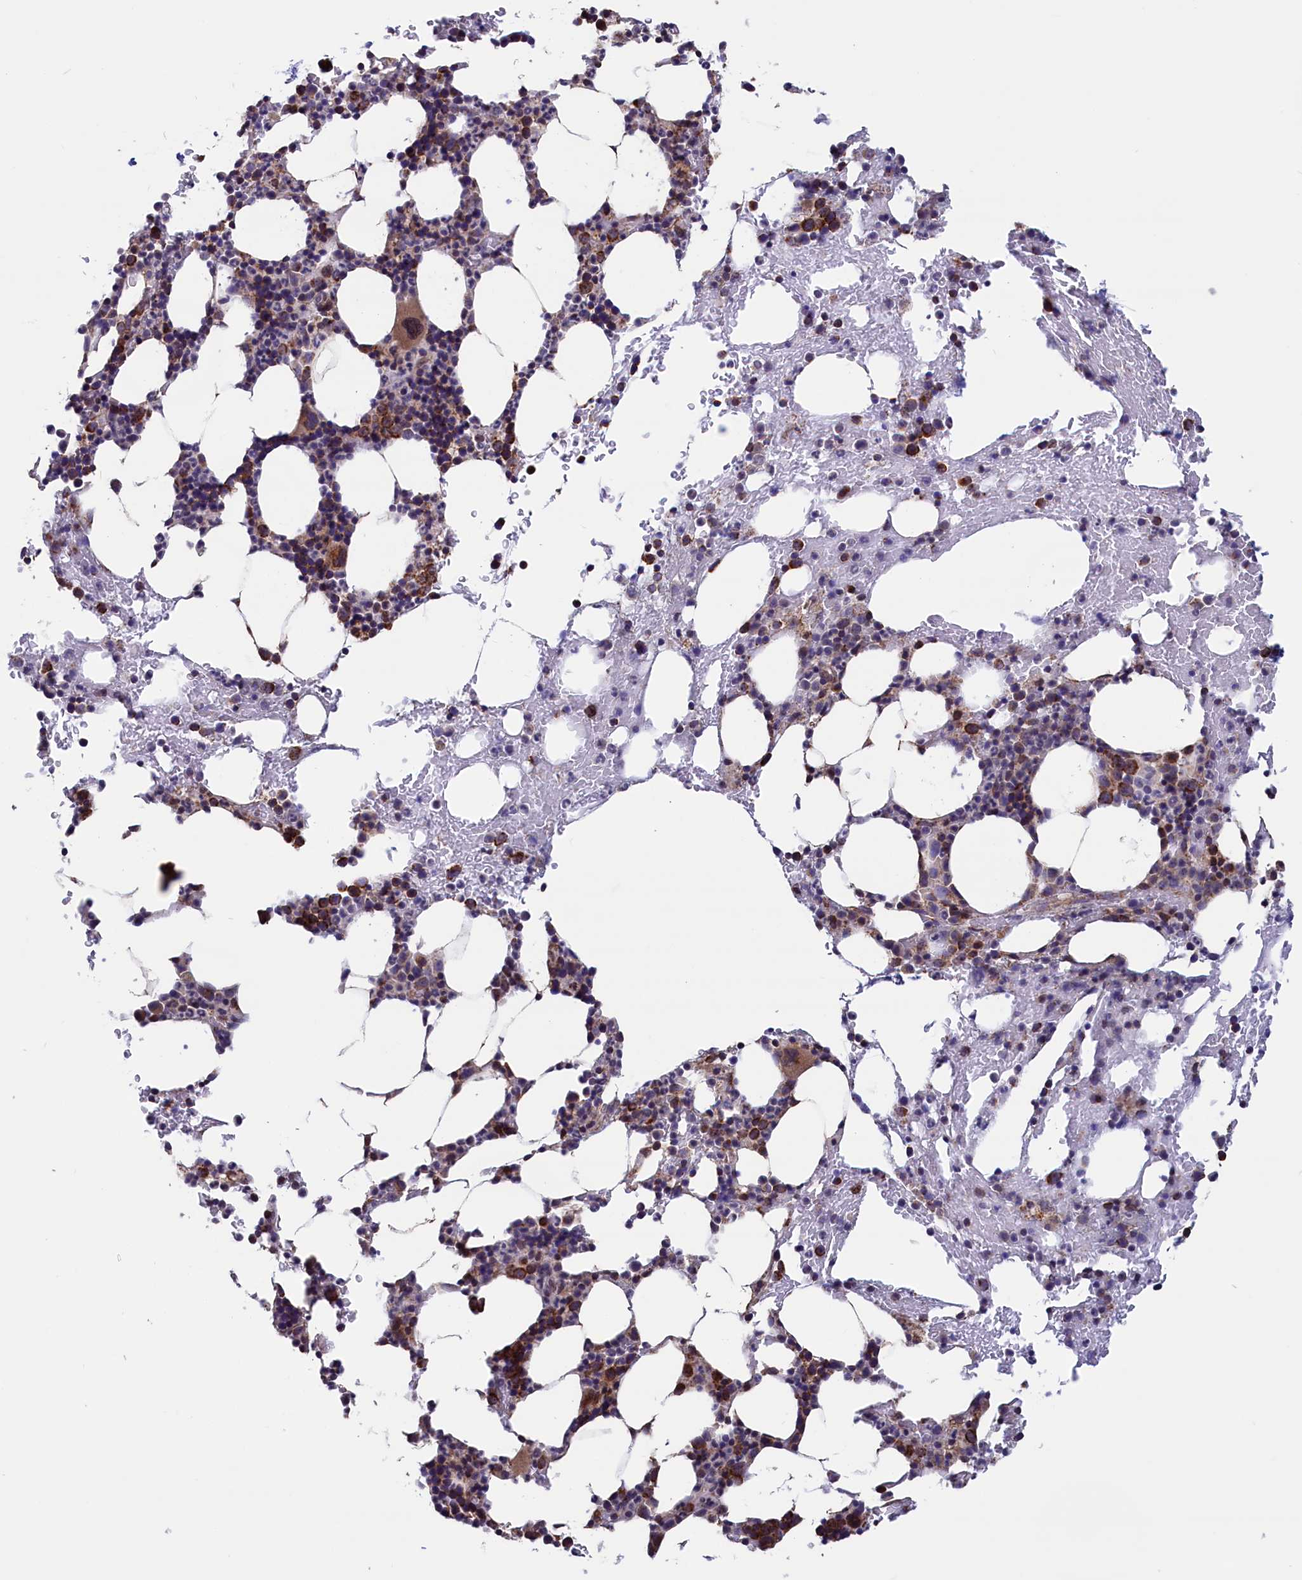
{"staining": {"intensity": "strong", "quantity": "25%-75%", "location": "cytoplasmic/membranous"}, "tissue": "bone marrow", "cell_type": "Hematopoietic cells", "image_type": "normal", "snomed": [{"axis": "morphology", "description": "Normal tissue, NOS"}, {"axis": "morphology", "description": "Inflammation, NOS"}, {"axis": "topography", "description": "Bone marrow"}], "caption": "Hematopoietic cells display high levels of strong cytoplasmic/membranous positivity in about 25%-75% of cells in benign human bone marrow. The staining was performed using DAB, with brown indicating positive protein expression. Nuclei are stained blue with hematoxylin.", "gene": "TIMM44", "patient": {"sex": "male", "age": 41}}